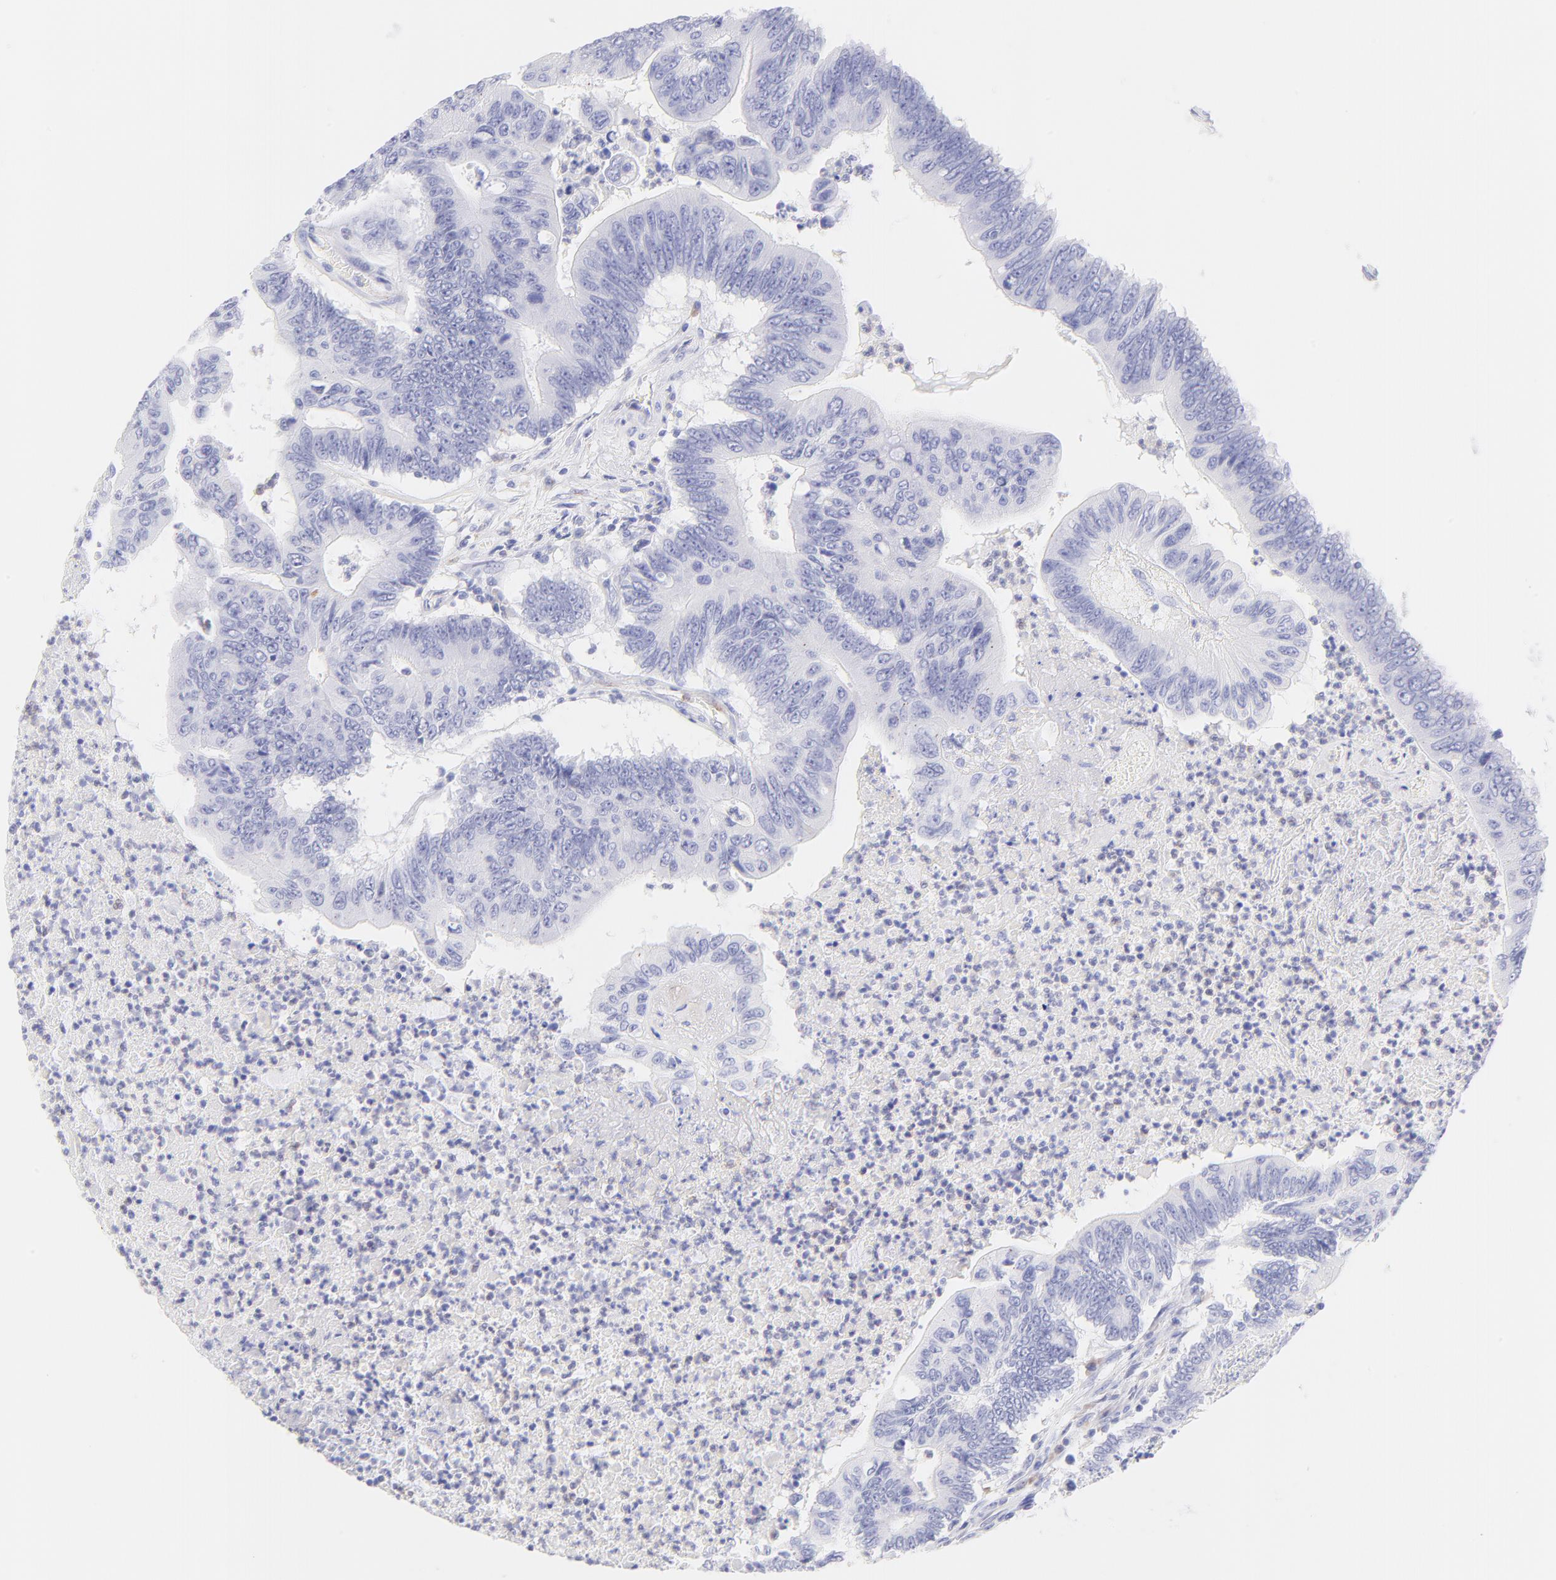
{"staining": {"intensity": "negative", "quantity": "none", "location": "none"}, "tissue": "colorectal cancer", "cell_type": "Tumor cells", "image_type": "cancer", "snomed": [{"axis": "morphology", "description": "Adenocarcinoma, NOS"}, {"axis": "topography", "description": "Colon"}], "caption": "This is a histopathology image of IHC staining of colorectal cancer (adenocarcinoma), which shows no positivity in tumor cells.", "gene": "IRAG2", "patient": {"sex": "male", "age": 65}}